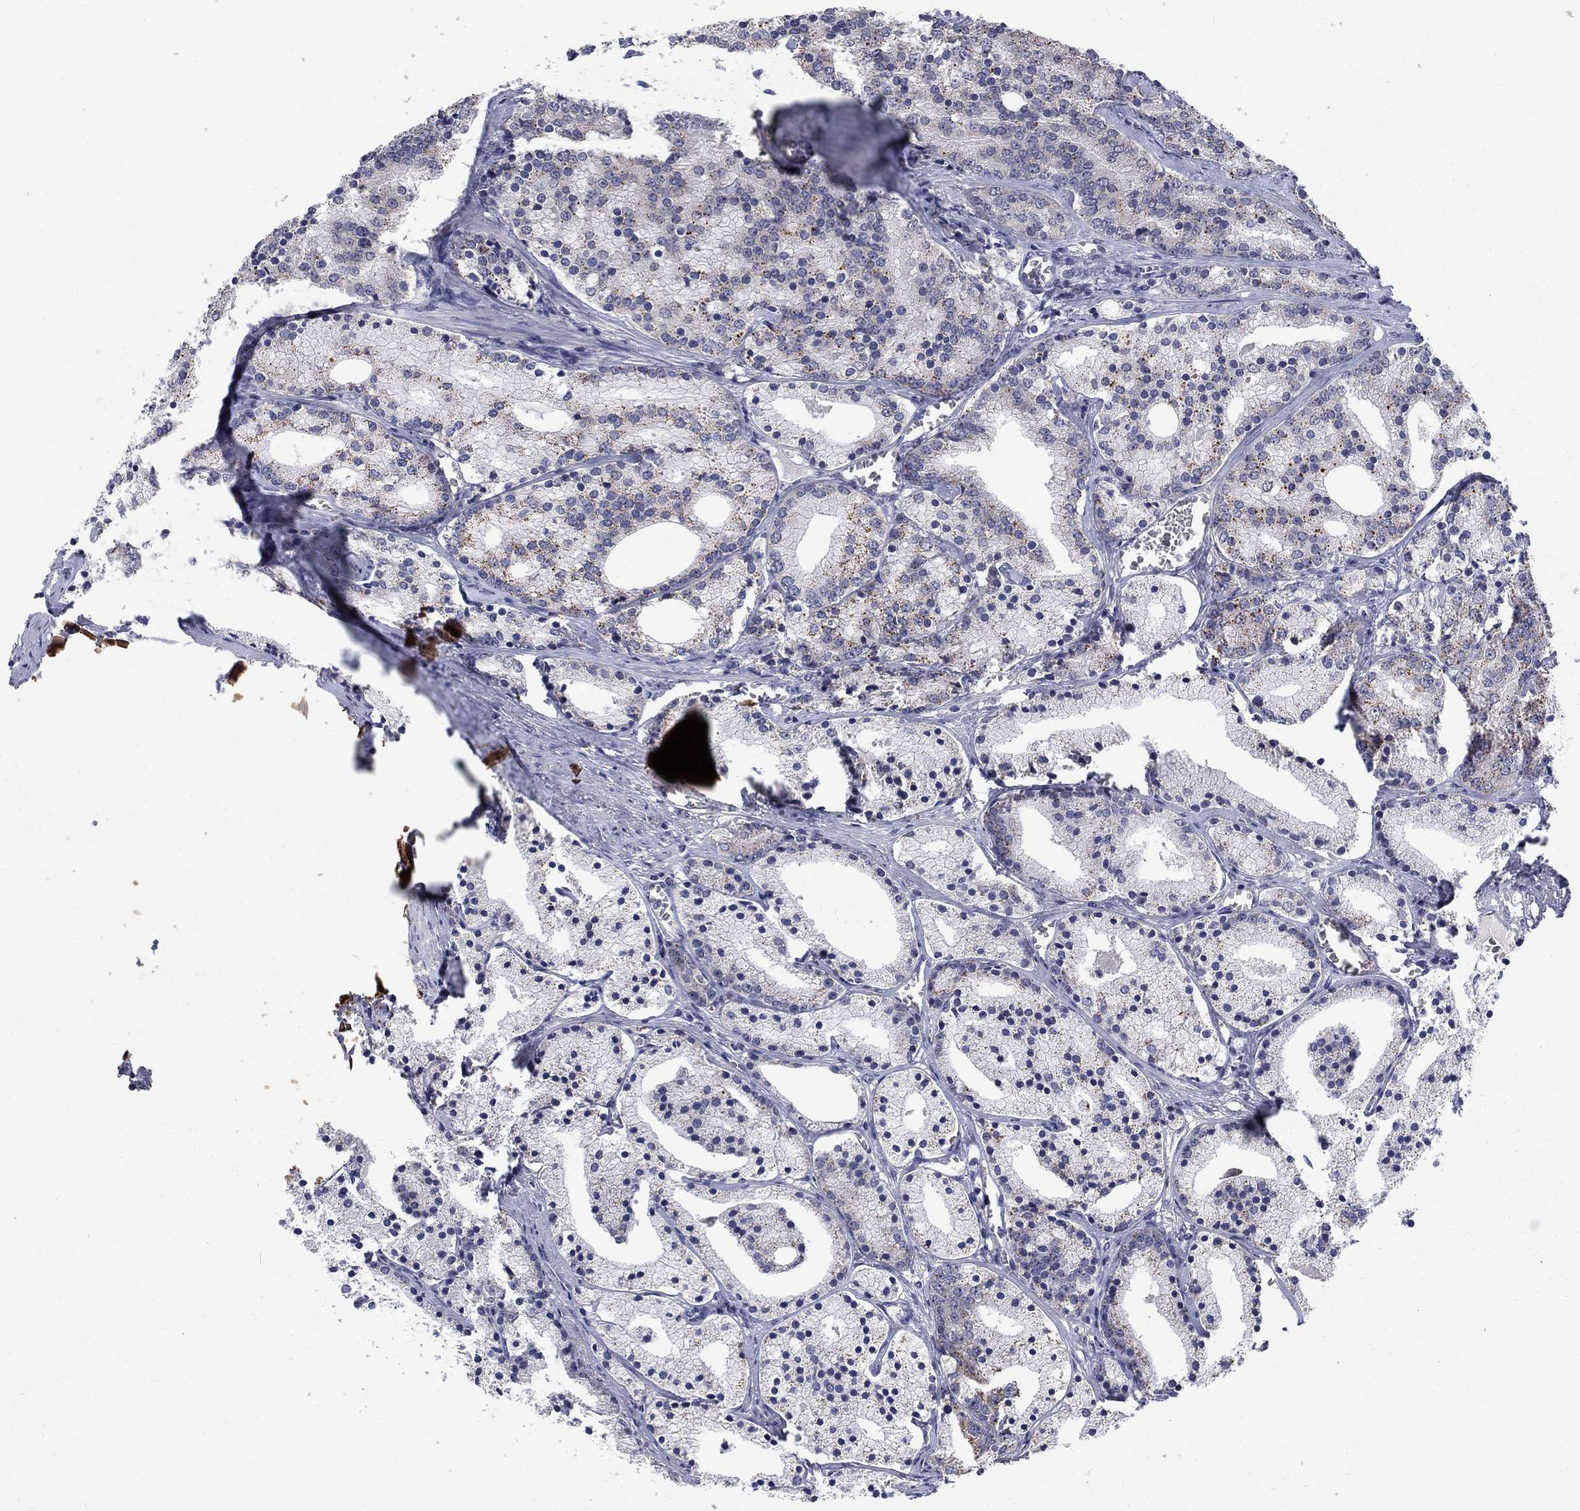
{"staining": {"intensity": "negative", "quantity": "none", "location": "none"}, "tissue": "prostate cancer", "cell_type": "Tumor cells", "image_type": "cancer", "snomed": [{"axis": "morphology", "description": "Adenocarcinoma, NOS"}, {"axis": "topography", "description": "Prostate"}], "caption": "Immunohistochemistry of adenocarcinoma (prostate) demonstrates no expression in tumor cells.", "gene": "SPATA33", "patient": {"sex": "male", "age": 69}}